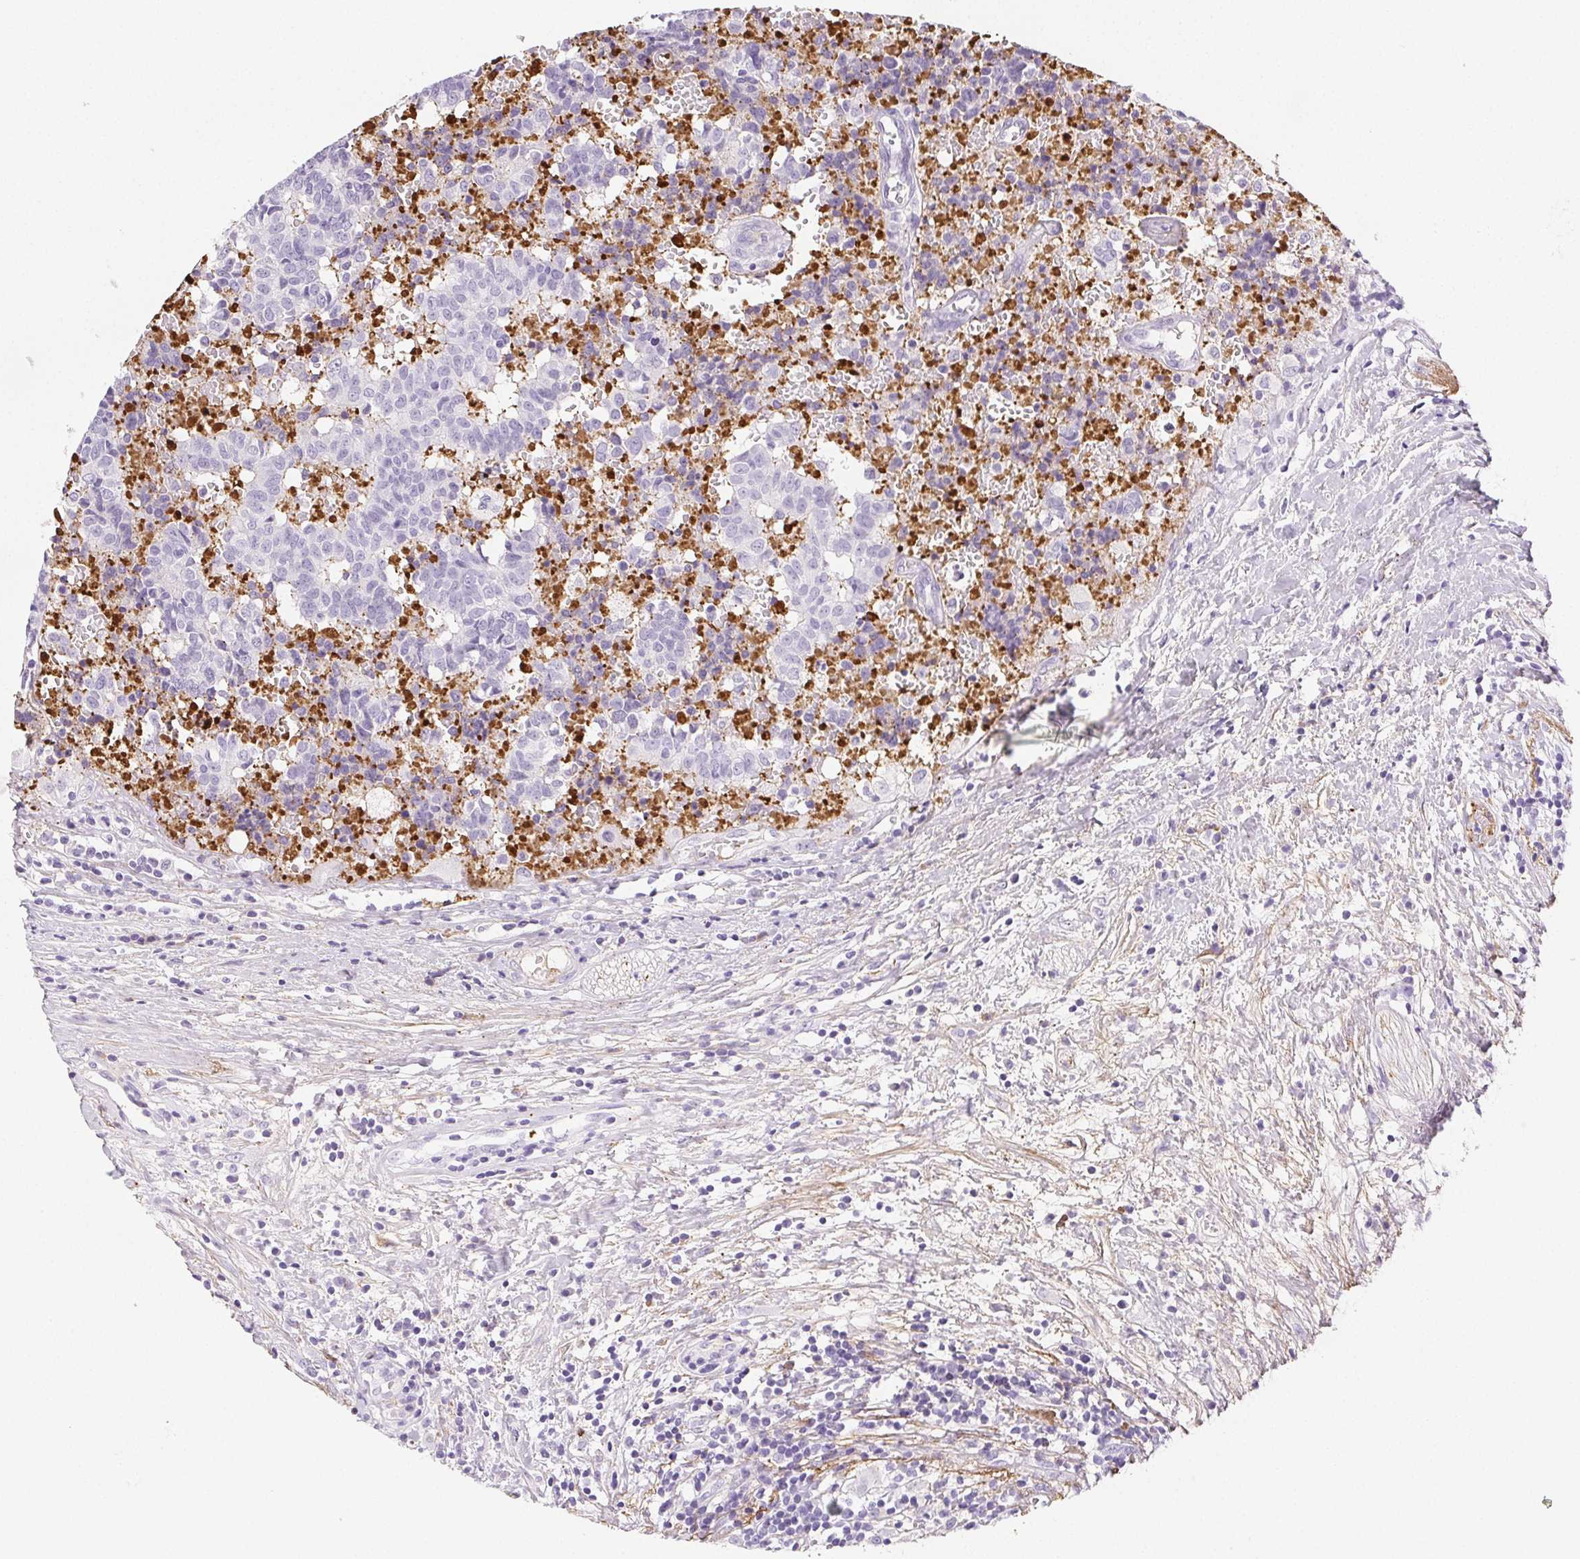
{"staining": {"intensity": "negative", "quantity": "none", "location": "none"}, "tissue": "prostate cancer", "cell_type": "Tumor cells", "image_type": "cancer", "snomed": [{"axis": "morphology", "description": "Adenocarcinoma, High grade"}, {"axis": "topography", "description": "Prostate and seminal vesicle, NOS"}], "caption": "Immunohistochemistry (IHC) image of prostate adenocarcinoma (high-grade) stained for a protein (brown), which reveals no positivity in tumor cells.", "gene": "VTN", "patient": {"sex": "male", "age": 60}}